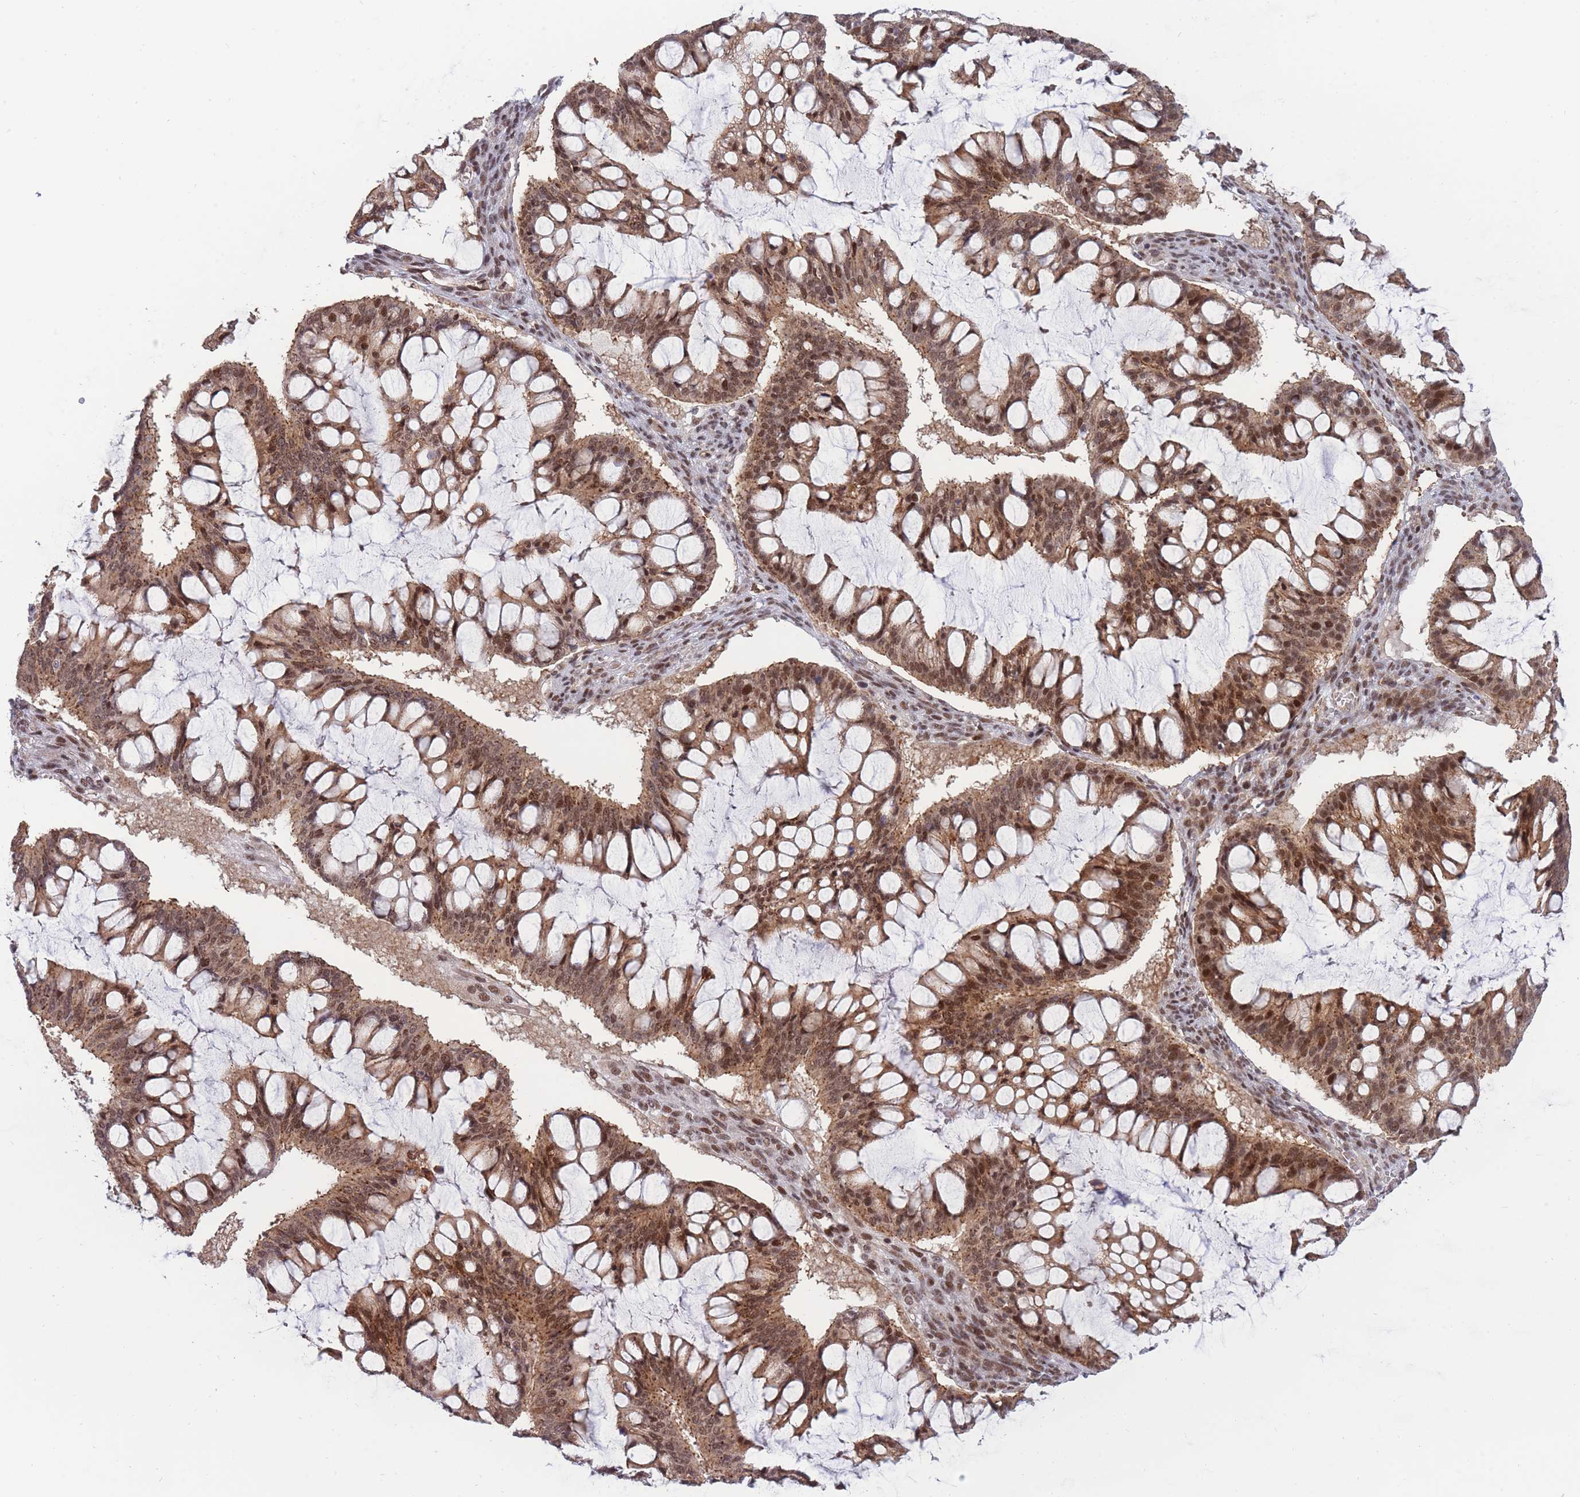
{"staining": {"intensity": "strong", "quantity": ">75%", "location": "cytoplasmic/membranous,nuclear"}, "tissue": "ovarian cancer", "cell_type": "Tumor cells", "image_type": "cancer", "snomed": [{"axis": "morphology", "description": "Cystadenocarcinoma, mucinous, NOS"}, {"axis": "topography", "description": "Ovary"}], "caption": "This is an image of immunohistochemistry staining of ovarian mucinous cystadenocarcinoma, which shows strong expression in the cytoplasmic/membranous and nuclear of tumor cells.", "gene": "BOD1L1", "patient": {"sex": "female", "age": 73}}